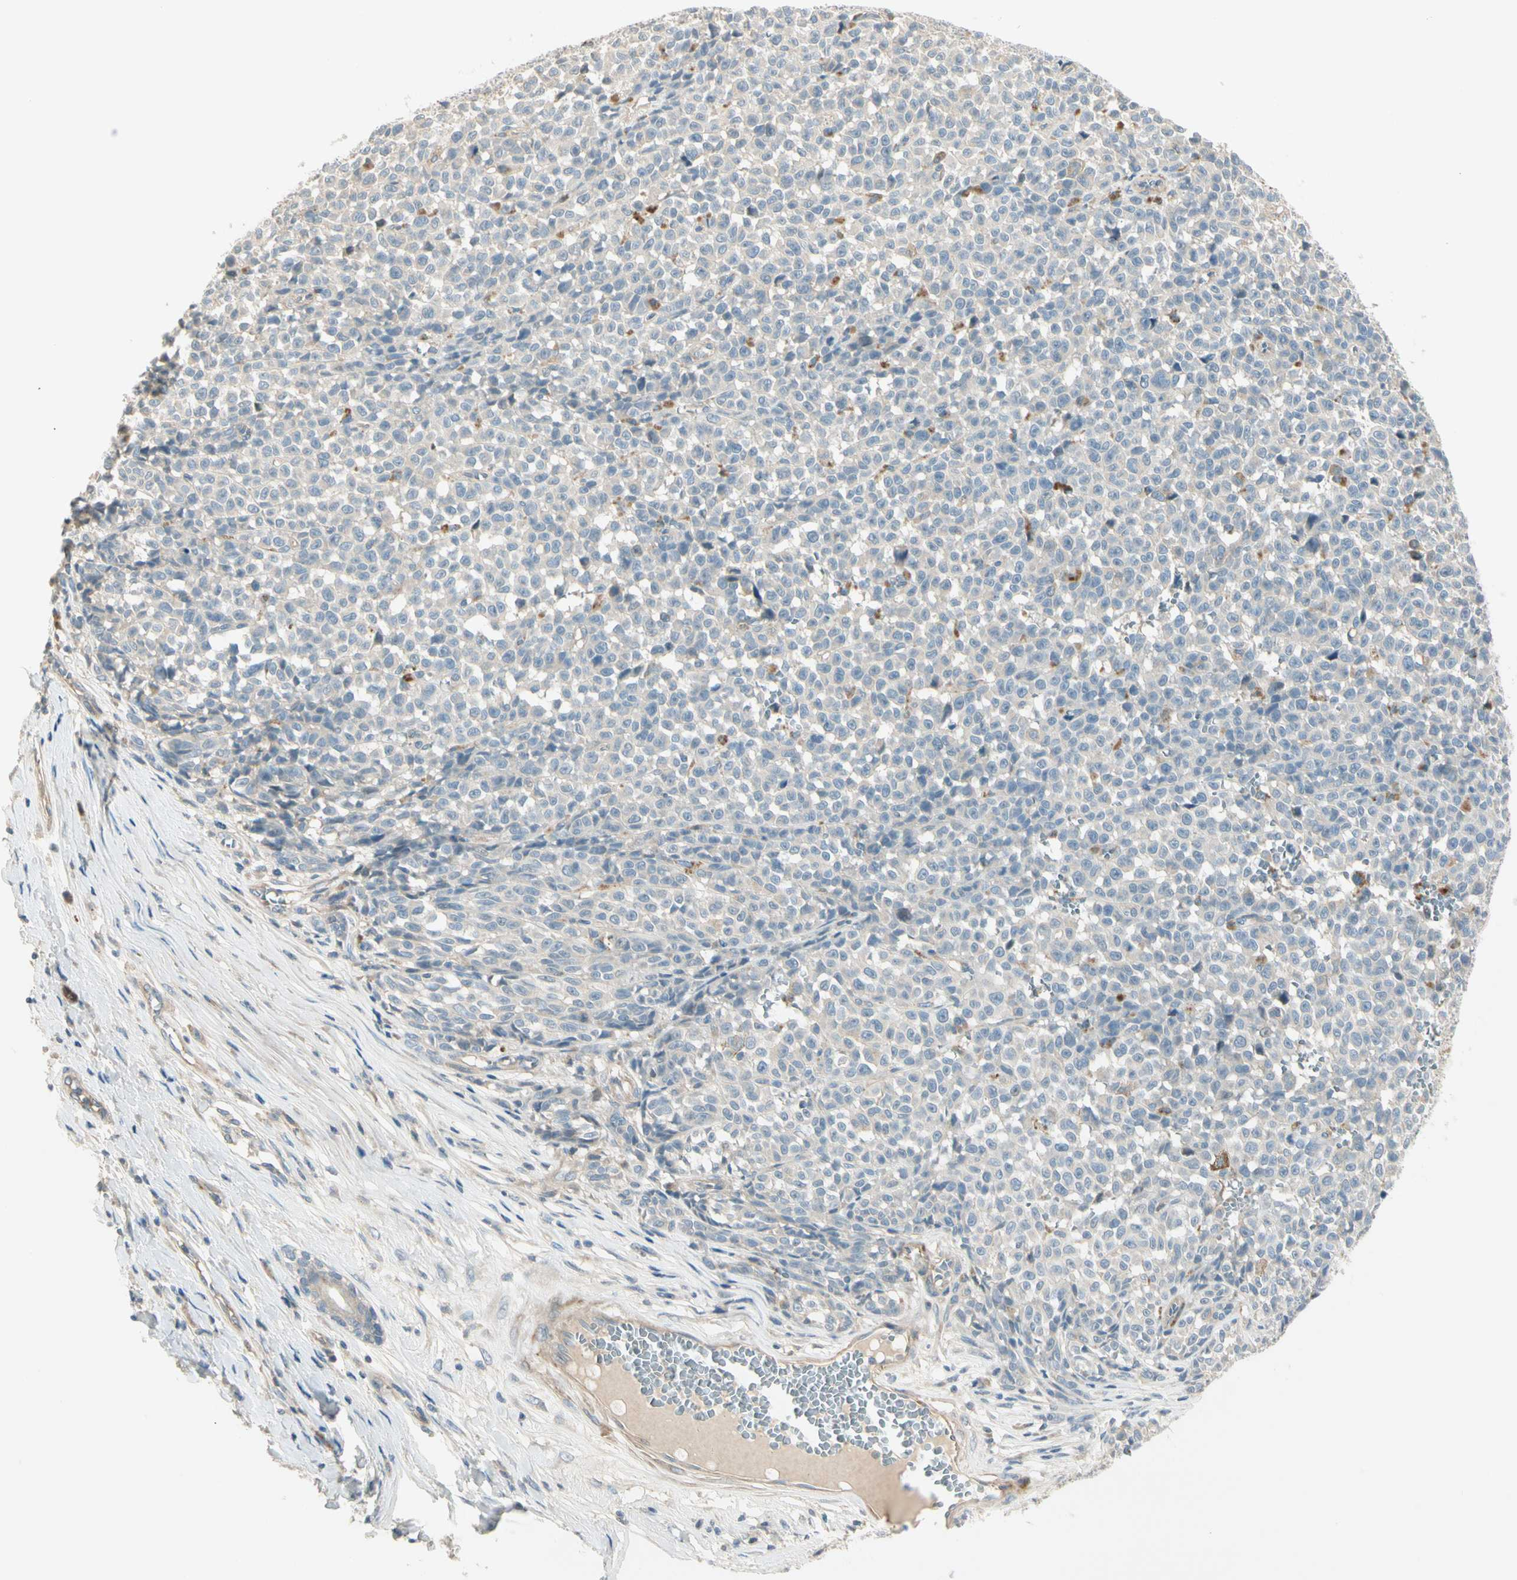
{"staining": {"intensity": "negative", "quantity": "none", "location": "none"}, "tissue": "melanoma", "cell_type": "Tumor cells", "image_type": "cancer", "snomed": [{"axis": "morphology", "description": "Malignant melanoma, NOS"}, {"axis": "topography", "description": "Skin"}], "caption": "Malignant melanoma stained for a protein using IHC exhibits no staining tumor cells.", "gene": "ADGRA3", "patient": {"sex": "female", "age": 82}}